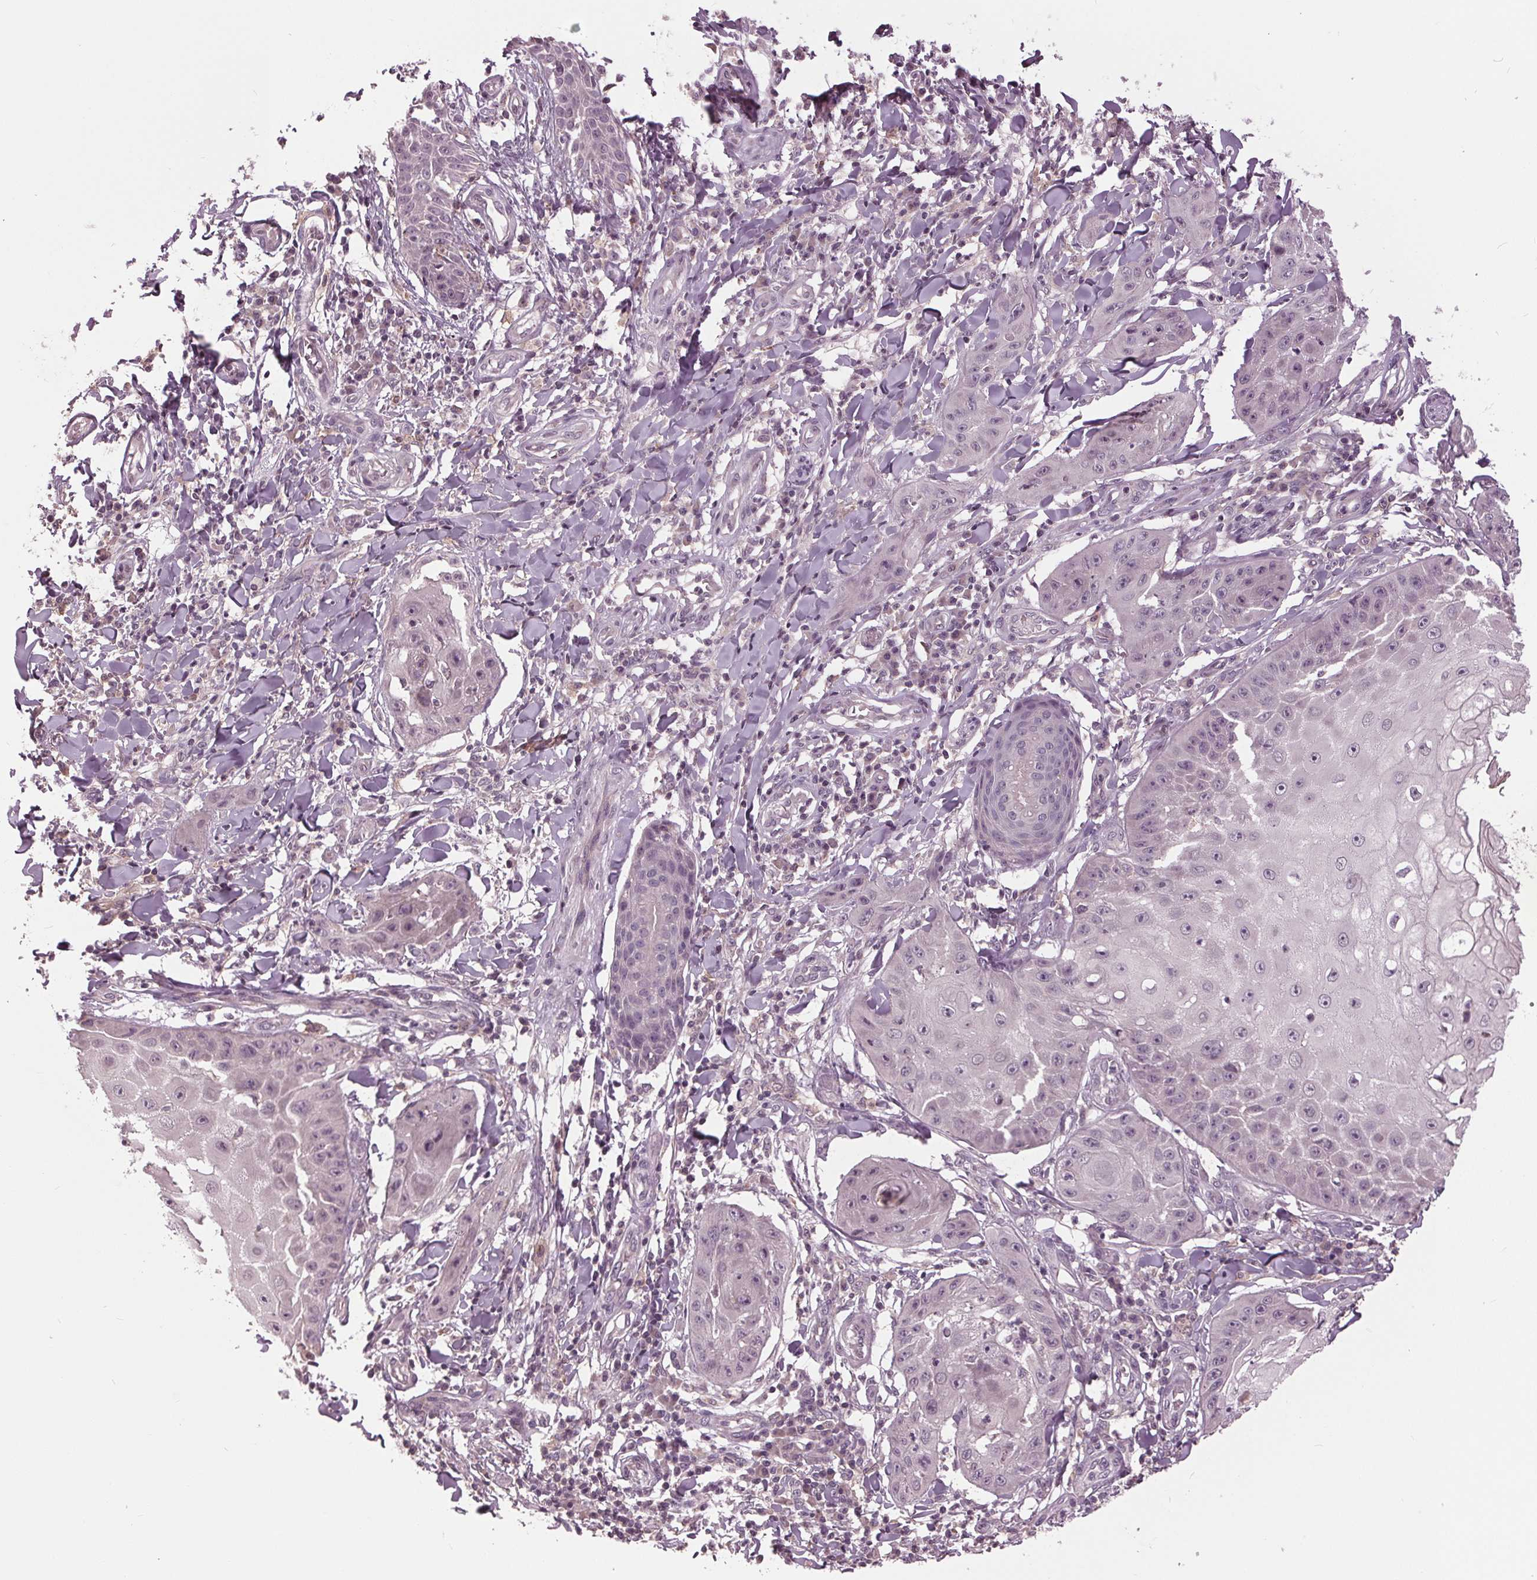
{"staining": {"intensity": "negative", "quantity": "none", "location": "none"}, "tissue": "skin cancer", "cell_type": "Tumor cells", "image_type": "cancer", "snomed": [{"axis": "morphology", "description": "Squamous cell carcinoma, NOS"}, {"axis": "topography", "description": "Skin"}], "caption": "Skin squamous cell carcinoma stained for a protein using immunohistochemistry (IHC) demonstrates no expression tumor cells.", "gene": "SIGLEC6", "patient": {"sex": "male", "age": 70}}